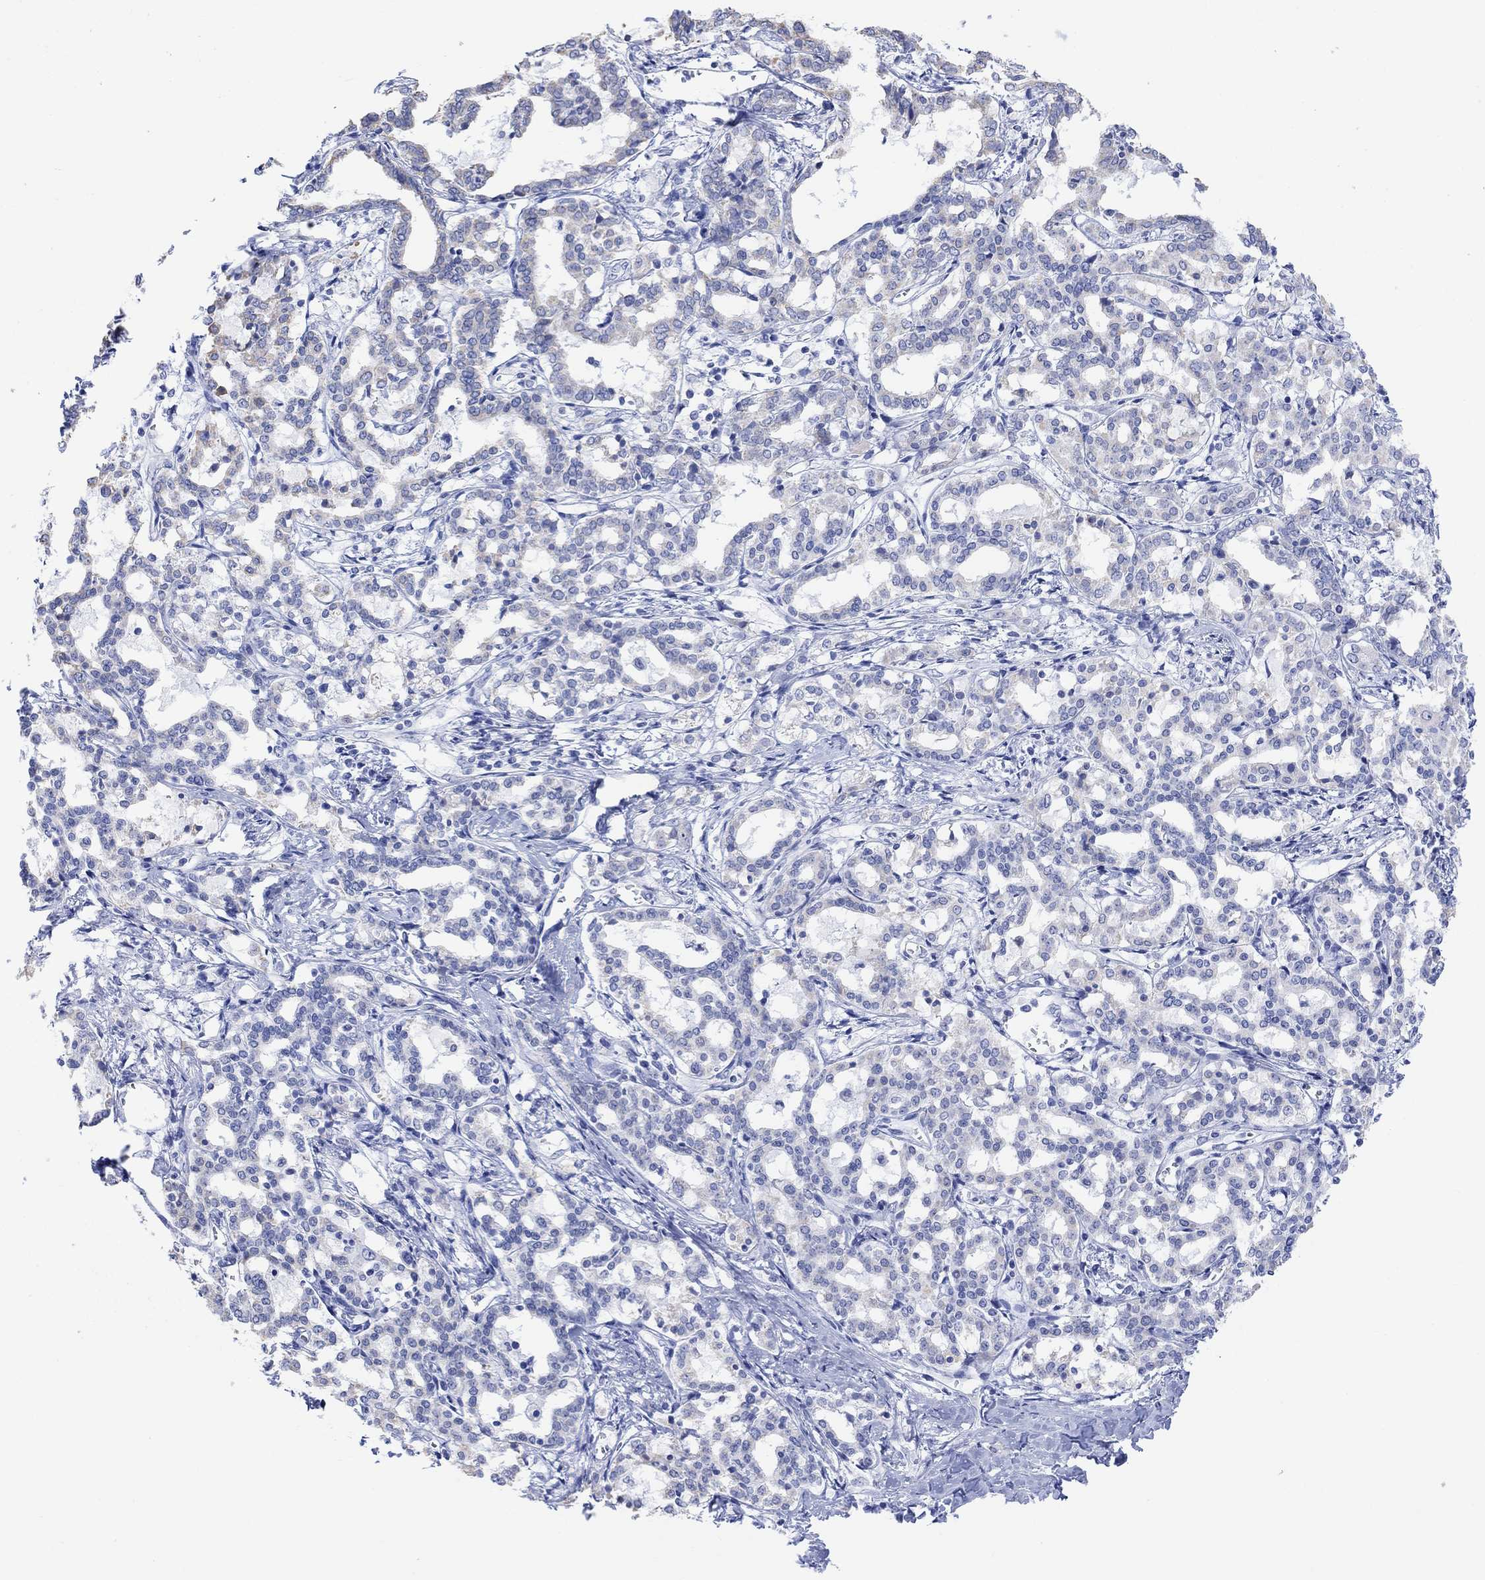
{"staining": {"intensity": "negative", "quantity": "none", "location": "none"}, "tissue": "liver cancer", "cell_type": "Tumor cells", "image_type": "cancer", "snomed": [{"axis": "morphology", "description": "Cholangiocarcinoma"}, {"axis": "topography", "description": "Liver"}], "caption": "A micrograph of cholangiocarcinoma (liver) stained for a protein reveals no brown staining in tumor cells.", "gene": "SYT12", "patient": {"sex": "female", "age": 47}}